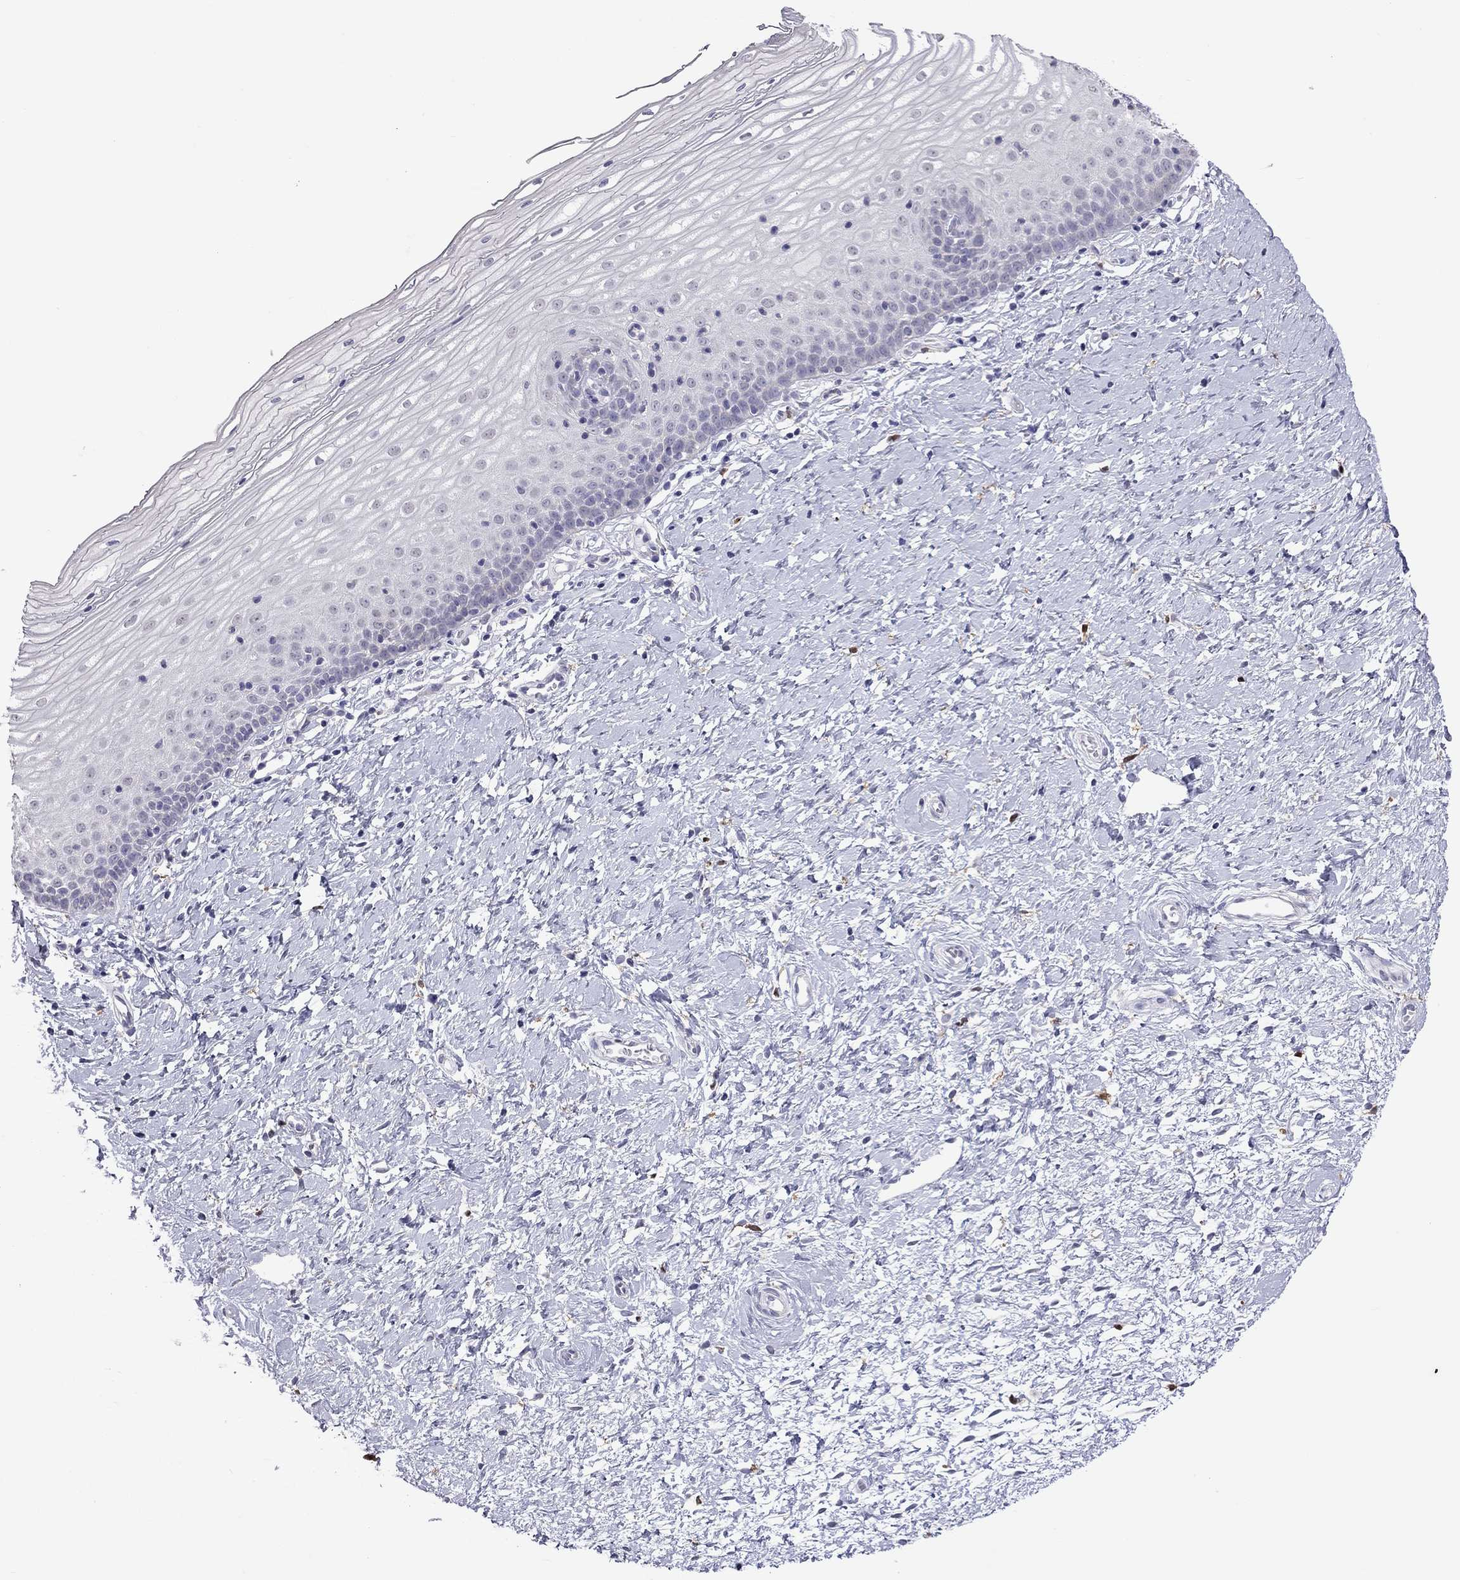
{"staining": {"intensity": "negative", "quantity": "none", "location": "none"}, "tissue": "cervix", "cell_type": "Glandular cells", "image_type": "normal", "snomed": [{"axis": "morphology", "description": "Normal tissue, NOS"}, {"axis": "topography", "description": "Cervix"}], "caption": "Immunohistochemistry (IHC) micrograph of normal human cervix stained for a protein (brown), which exhibits no staining in glandular cells.", "gene": "PPP1R3A", "patient": {"sex": "female", "age": 37}}